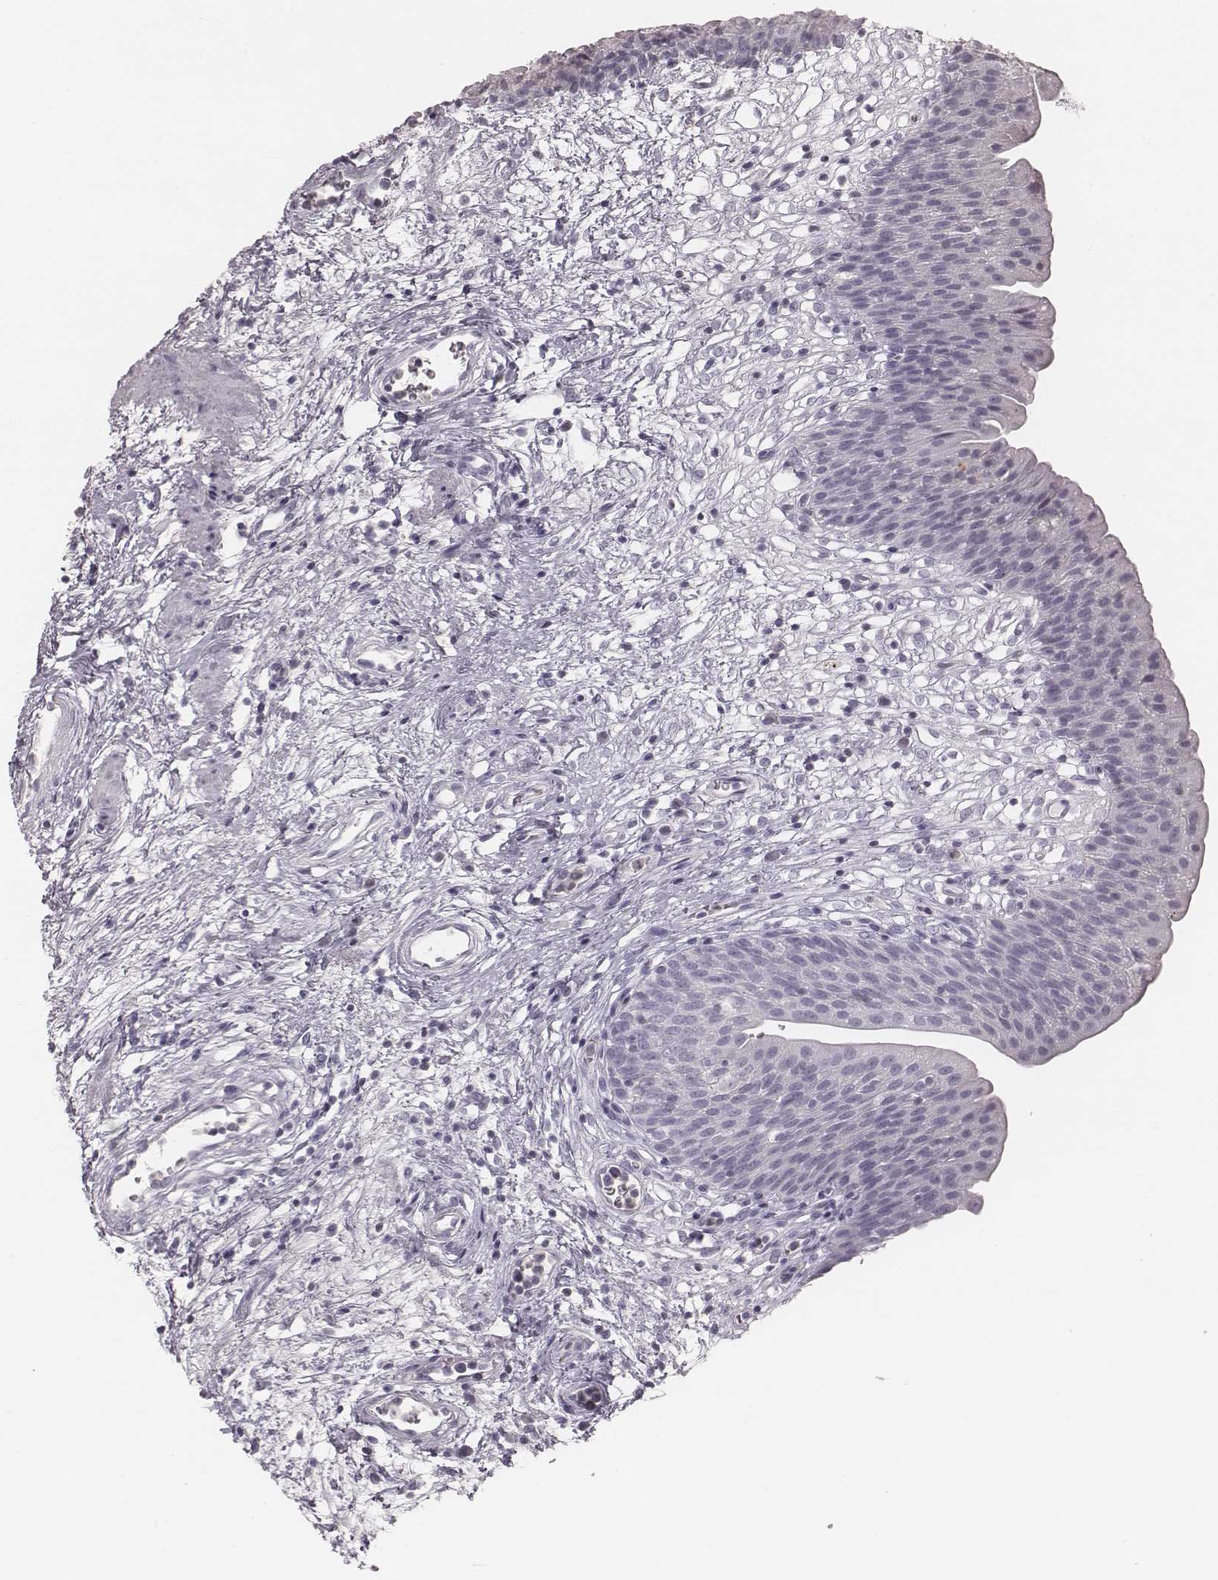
{"staining": {"intensity": "negative", "quantity": "none", "location": "none"}, "tissue": "urinary bladder", "cell_type": "Urothelial cells", "image_type": "normal", "snomed": [{"axis": "morphology", "description": "Normal tissue, NOS"}, {"axis": "topography", "description": "Urinary bladder"}], "caption": "Immunohistochemistry (IHC) micrograph of benign urinary bladder: urinary bladder stained with DAB (3,3'-diaminobenzidine) demonstrates no significant protein staining in urothelial cells. The staining is performed using DAB (3,3'-diaminobenzidine) brown chromogen with nuclei counter-stained in using hematoxylin.", "gene": "ENSG00000285837", "patient": {"sex": "male", "age": 76}}